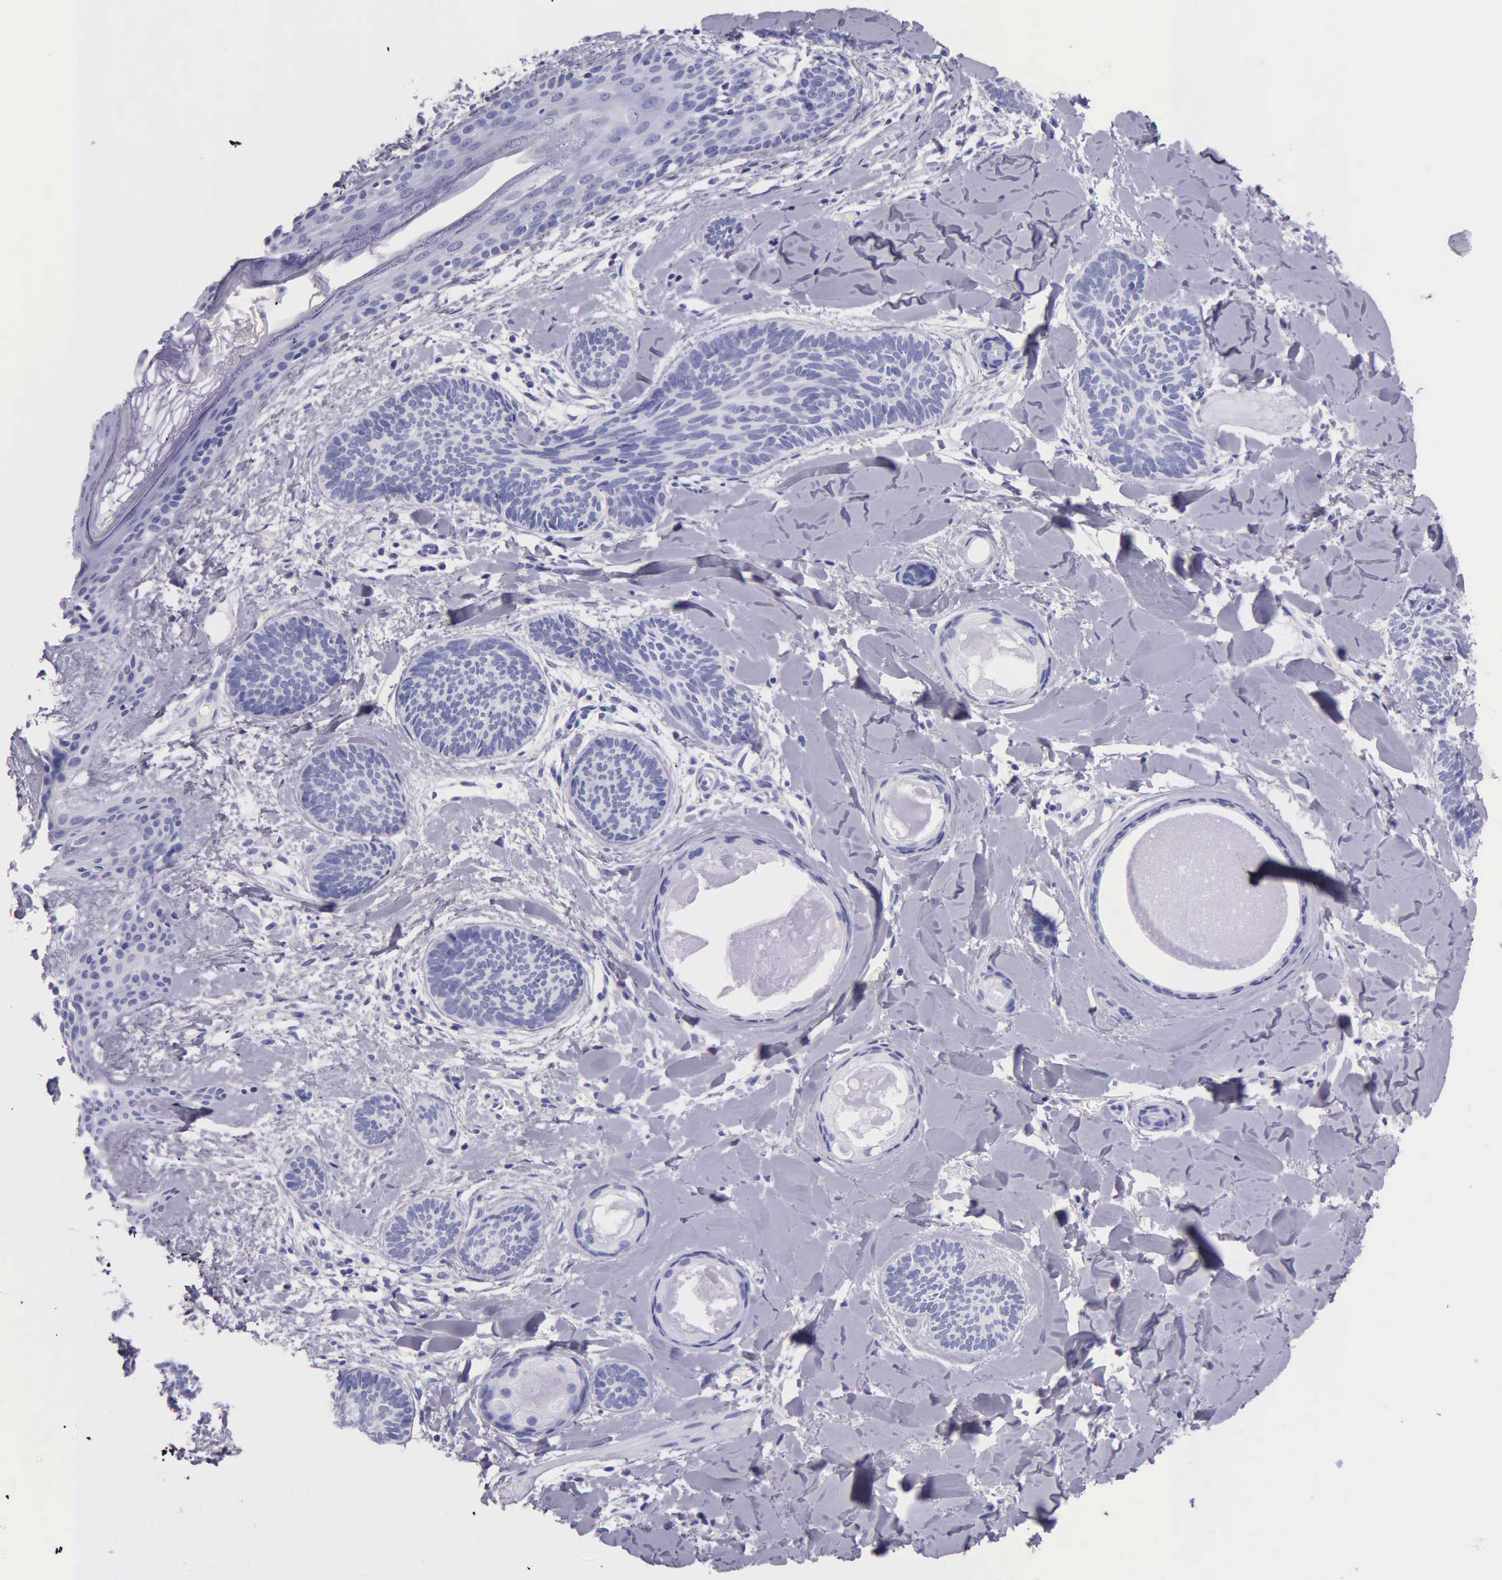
{"staining": {"intensity": "negative", "quantity": "none", "location": "none"}, "tissue": "skin cancer", "cell_type": "Tumor cells", "image_type": "cancer", "snomed": [{"axis": "morphology", "description": "Basal cell carcinoma"}, {"axis": "topography", "description": "Skin"}], "caption": "DAB immunohistochemical staining of human skin cancer exhibits no significant expression in tumor cells. Nuclei are stained in blue.", "gene": "KLK3", "patient": {"sex": "female", "age": 81}}